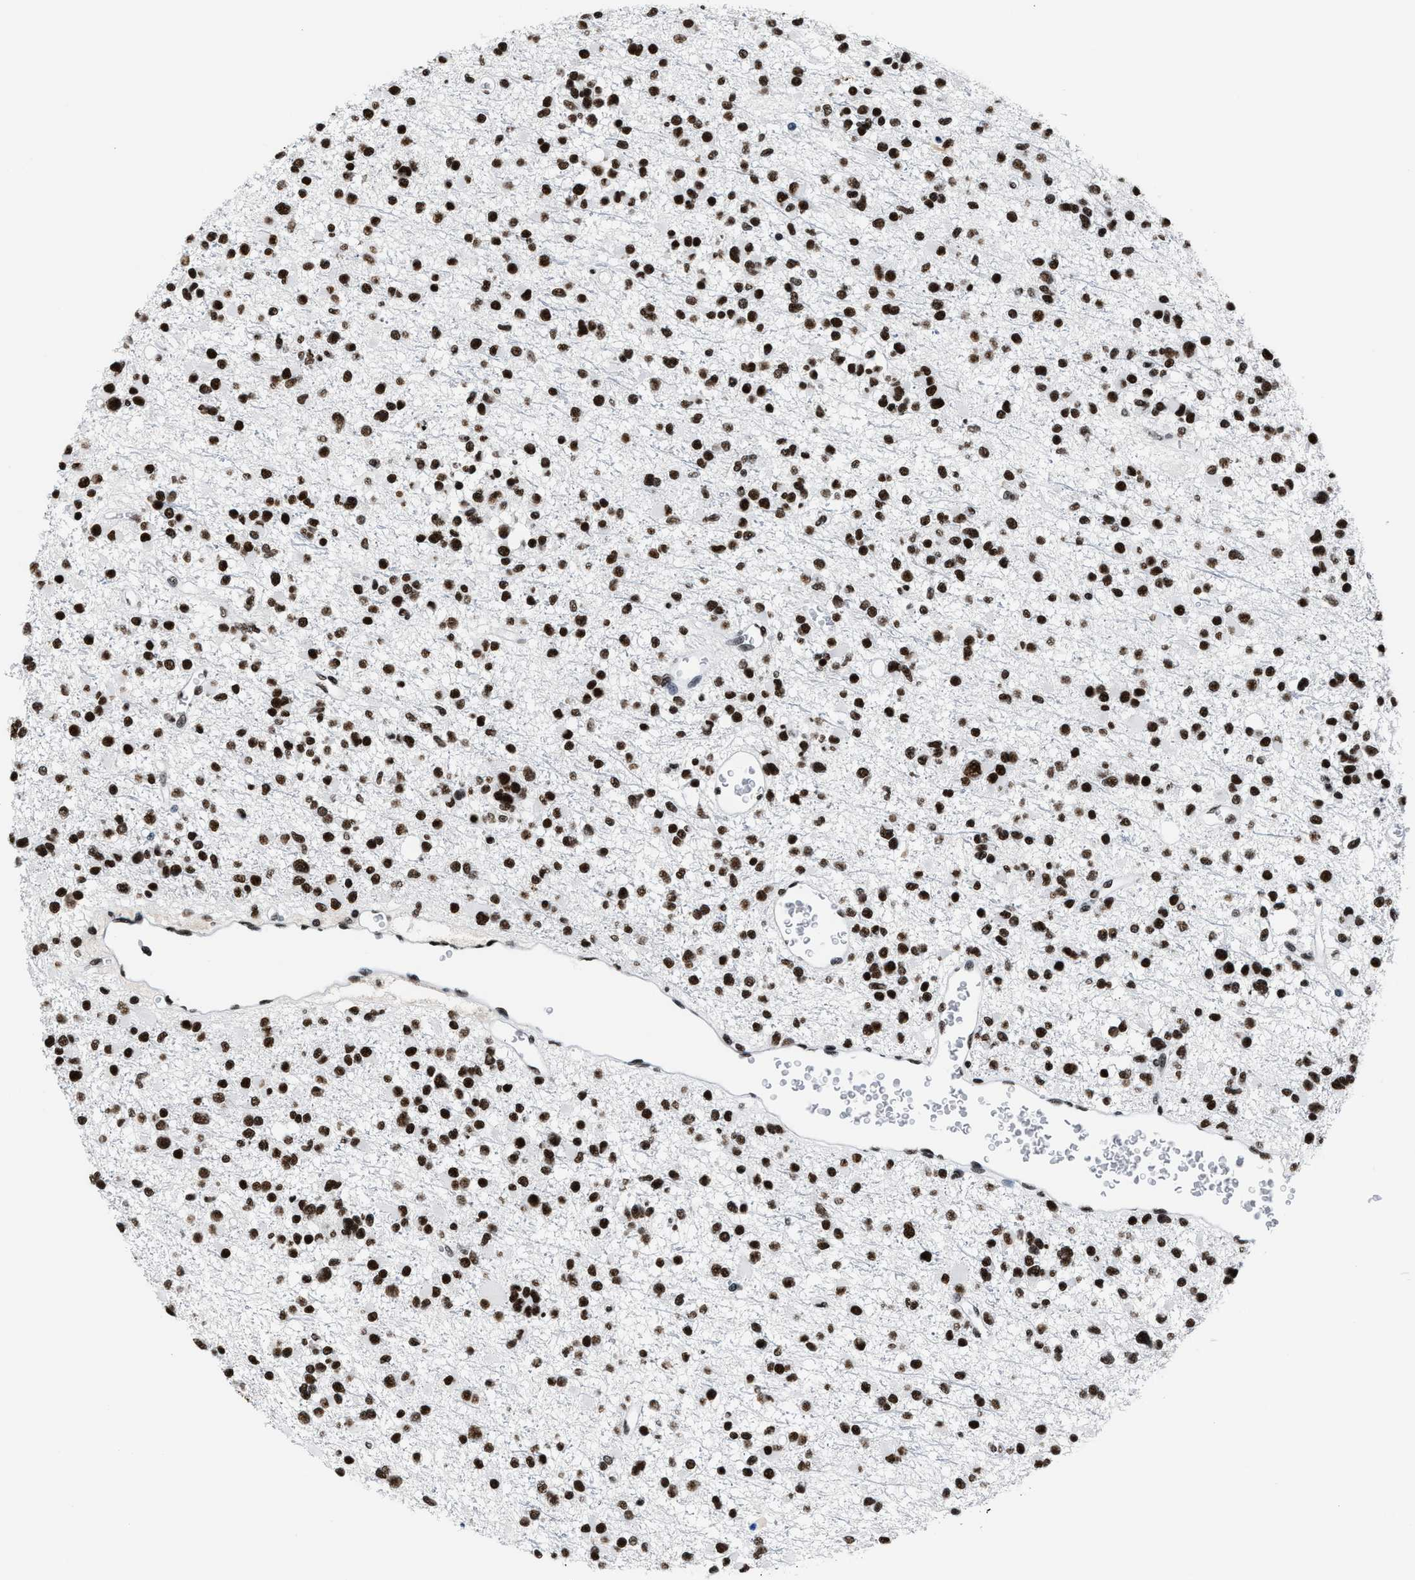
{"staining": {"intensity": "strong", "quantity": ">75%", "location": "nuclear"}, "tissue": "glioma", "cell_type": "Tumor cells", "image_type": "cancer", "snomed": [{"axis": "morphology", "description": "Glioma, malignant, Low grade"}, {"axis": "topography", "description": "Brain"}], "caption": "DAB (3,3'-diaminobenzidine) immunohistochemical staining of glioma reveals strong nuclear protein expression in about >75% of tumor cells.", "gene": "SMARCC2", "patient": {"sex": "female", "age": 22}}